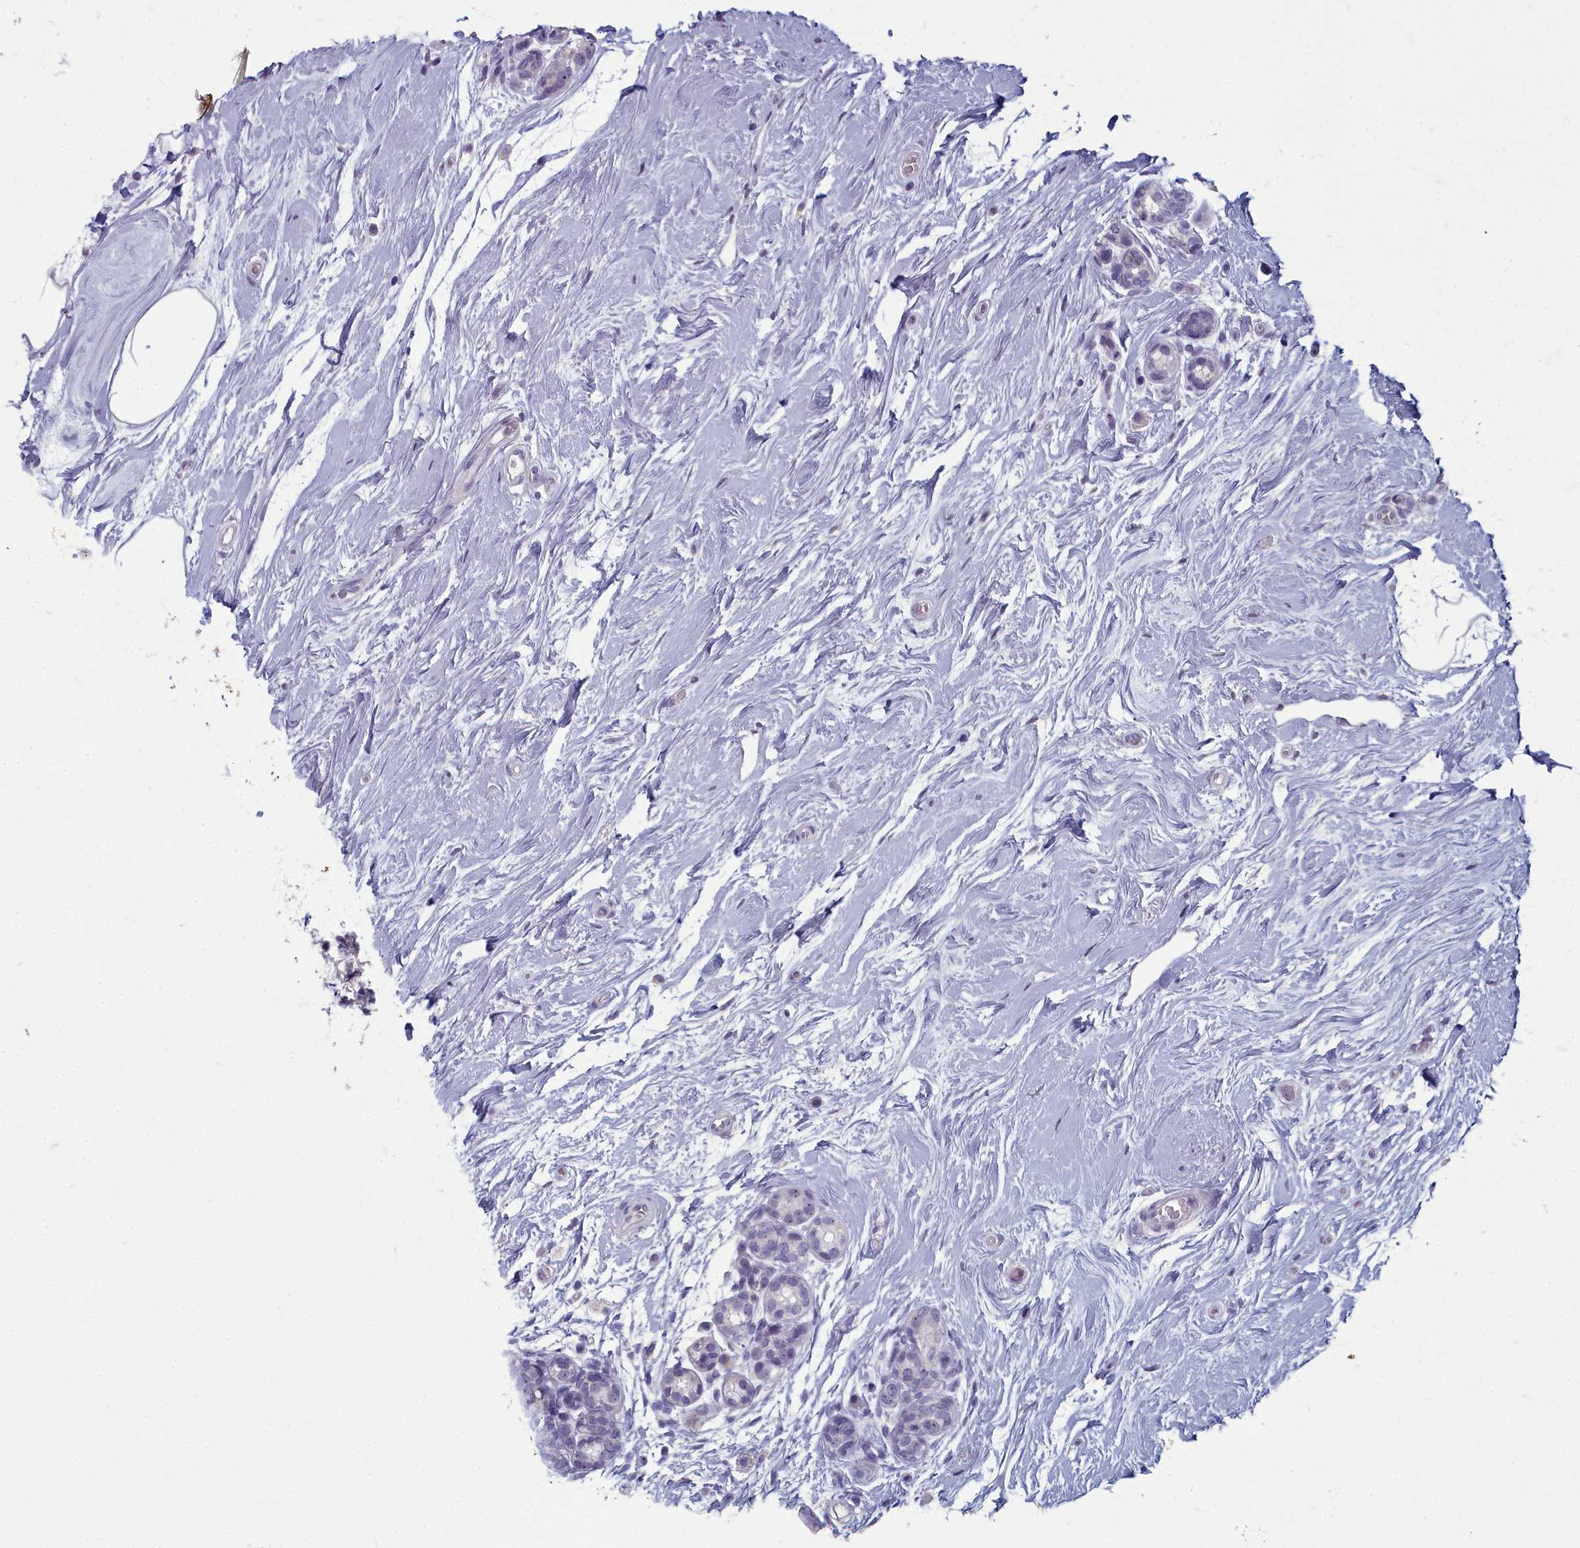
{"staining": {"intensity": "negative", "quantity": "none", "location": "none"}, "tissue": "breast cancer", "cell_type": "Tumor cells", "image_type": "cancer", "snomed": [{"axis": "morphology", "description": "Lobular carcinoma"}, {"axis": "topography", "description": "Breast"}], "caption": "Immunohistochemical staining of breast cancer shows no significant staining in tumor cells. (DAB (3,3'-diaminobenzidine) immunohistochemistry (IHC) with hematoxylin counter stain).", "gene": "INSYN2A", "patient": {"sex": "female", "age": 58}}